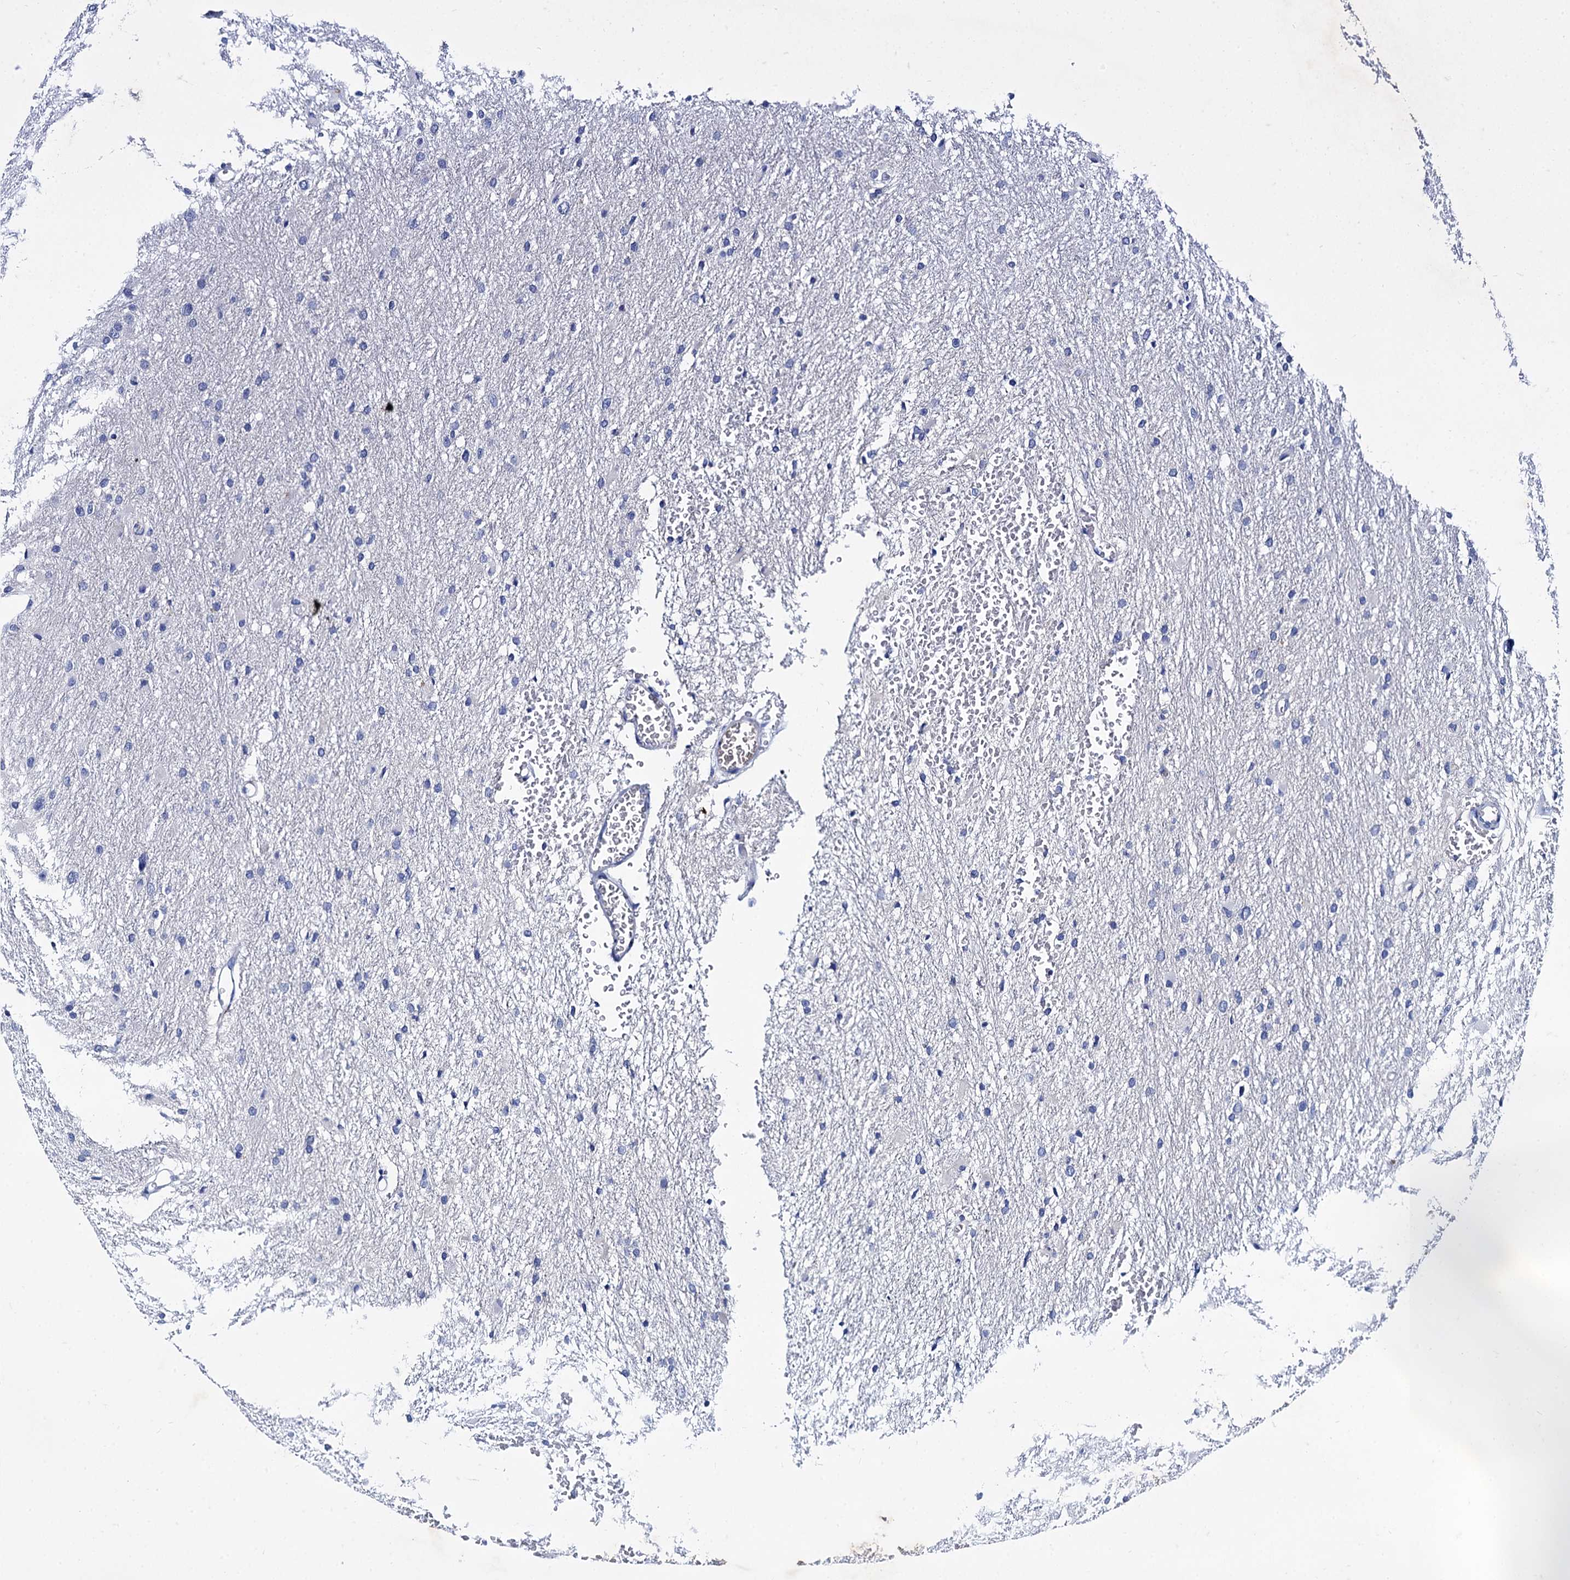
{"staining": {"intensity": "negative", "quantity": "none", "location": "none"}, "tissue": "glioma", "cell_type": "Tumor cells", "image_type": "cancer", "snomed": [{"axis": "morphology", "description": "Glioma, malignant, High grade"}, {"axis": "topography", "description": "Cerebral cortex"}], "caption": "A high-resolution image shows immunohistochemistry staining of glioma, which shows no significant staining in tumor cells.", "gene": "TMEM72", "patient": {"sex": "female", "age": 36}}